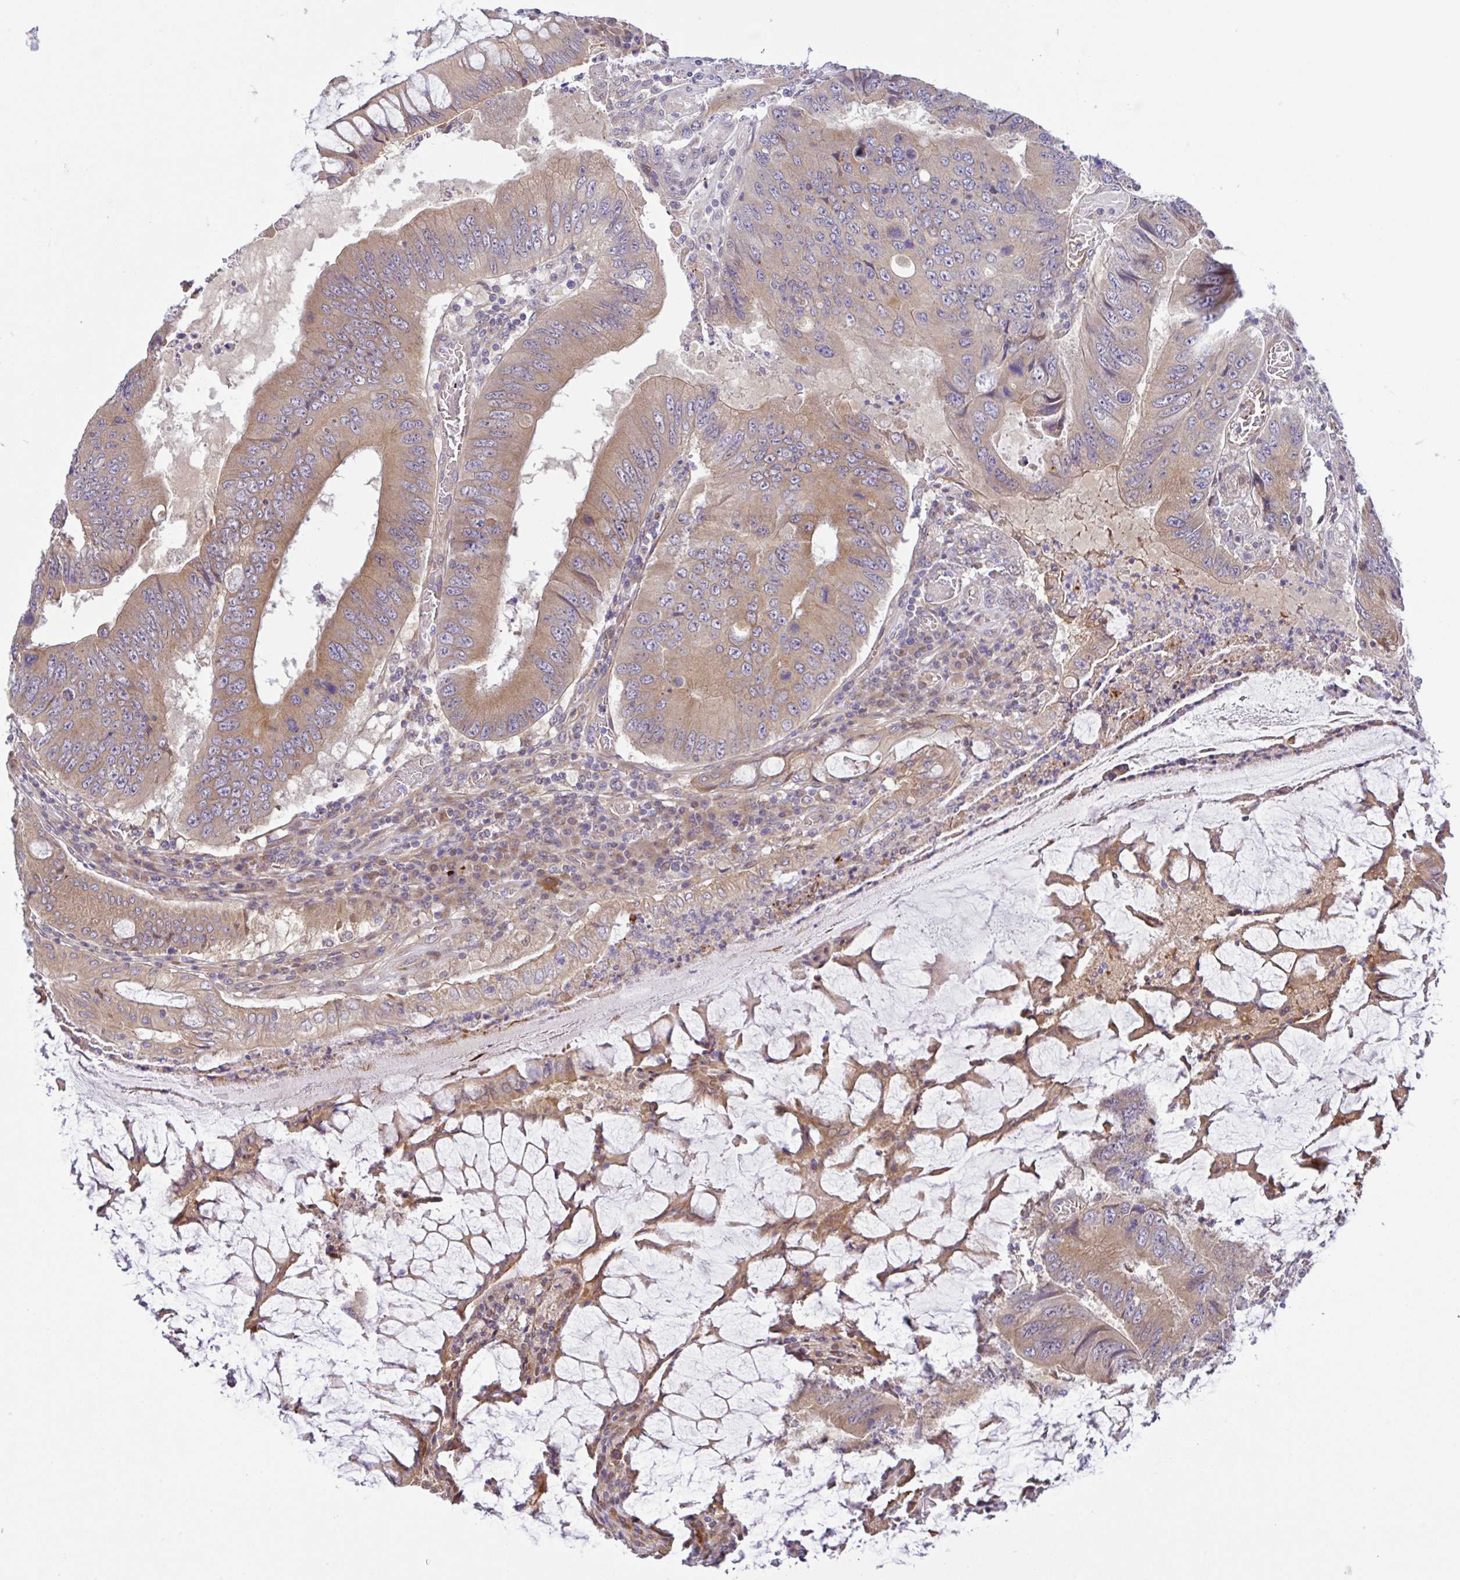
{"staining": {"intensity": "moderate", "quantity": ">75%", "location": "cytoplasmic/membranous"}, "tissue": "colorectal cancer", "cell_type": "Tumor cells", "image_type": "cancer", "snomed": [{"axis": "morphology", "description": "Adenocarcinoma, NOS"}, {"axis": "topography", "description": "Colon"}], "caption": "Approximately >75% of tumor cells in human colorectal cancer reveal moderate cytoplasmic/membranous protein expression as visualized by brown immunohistochemical staining.", "gene": "UBE4A", "patient": {"sex": "male", "age": 53}}